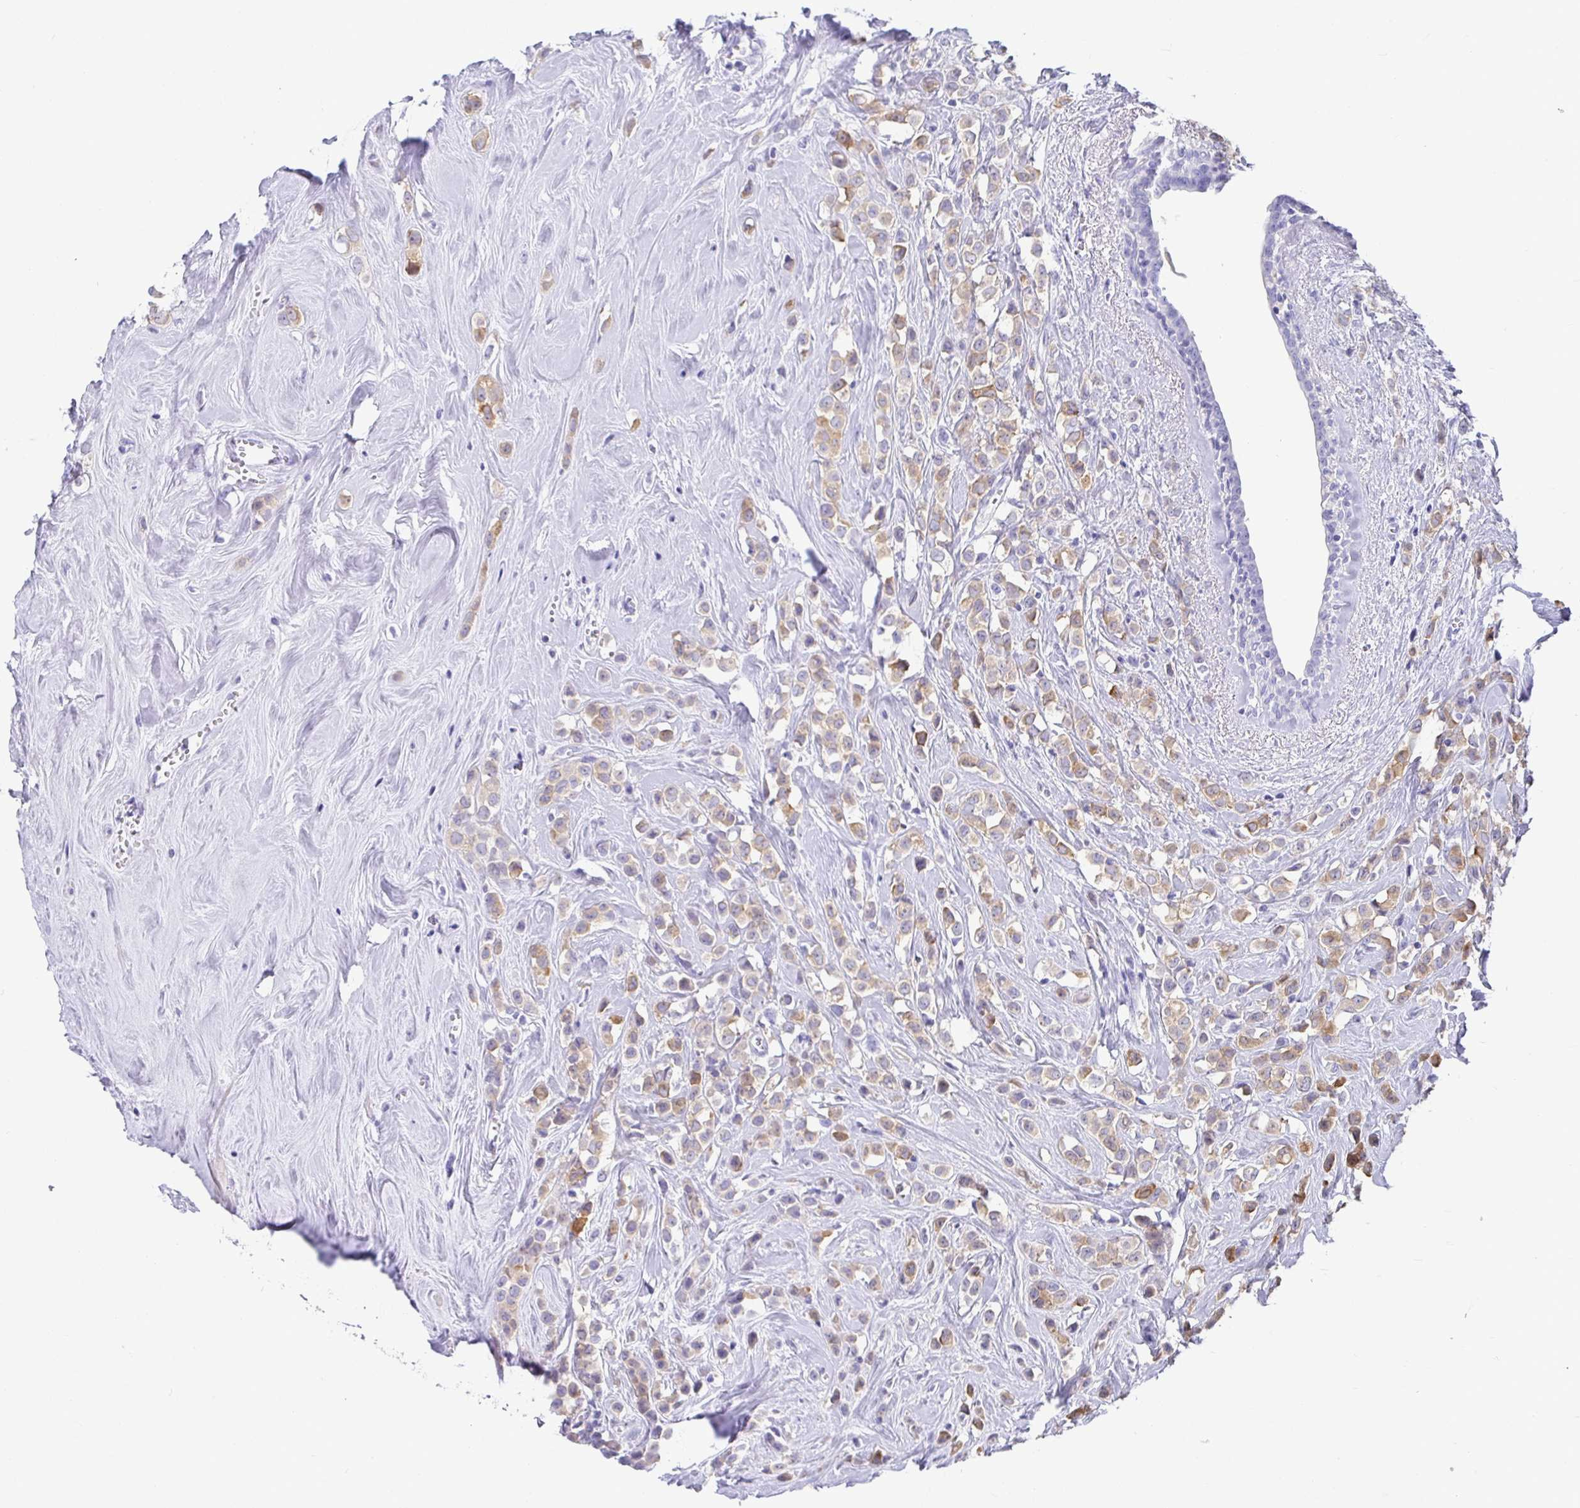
{"staining": {"intensity": "moderate", "quantity": "25%-75%", "location": "cytoplasmic/membranous"}, "tissue": "breast cancer", "cell_type": "Tumor cells", "image_type": "cancer", "snomed": [{"axis": "morphology", "description": "Duct carcinoma"}, {"axis": "topography", "description": "Breast"}], "caption": "Breast cancer stained for a protein shows moderate cytoplasmic/membranous positivity in tumor cells. Ihc stains the protein of interest in brown and the nuclei are stained blue.", "gene": "TMEM241", "patient": {"sex": "female", "age": 80}}